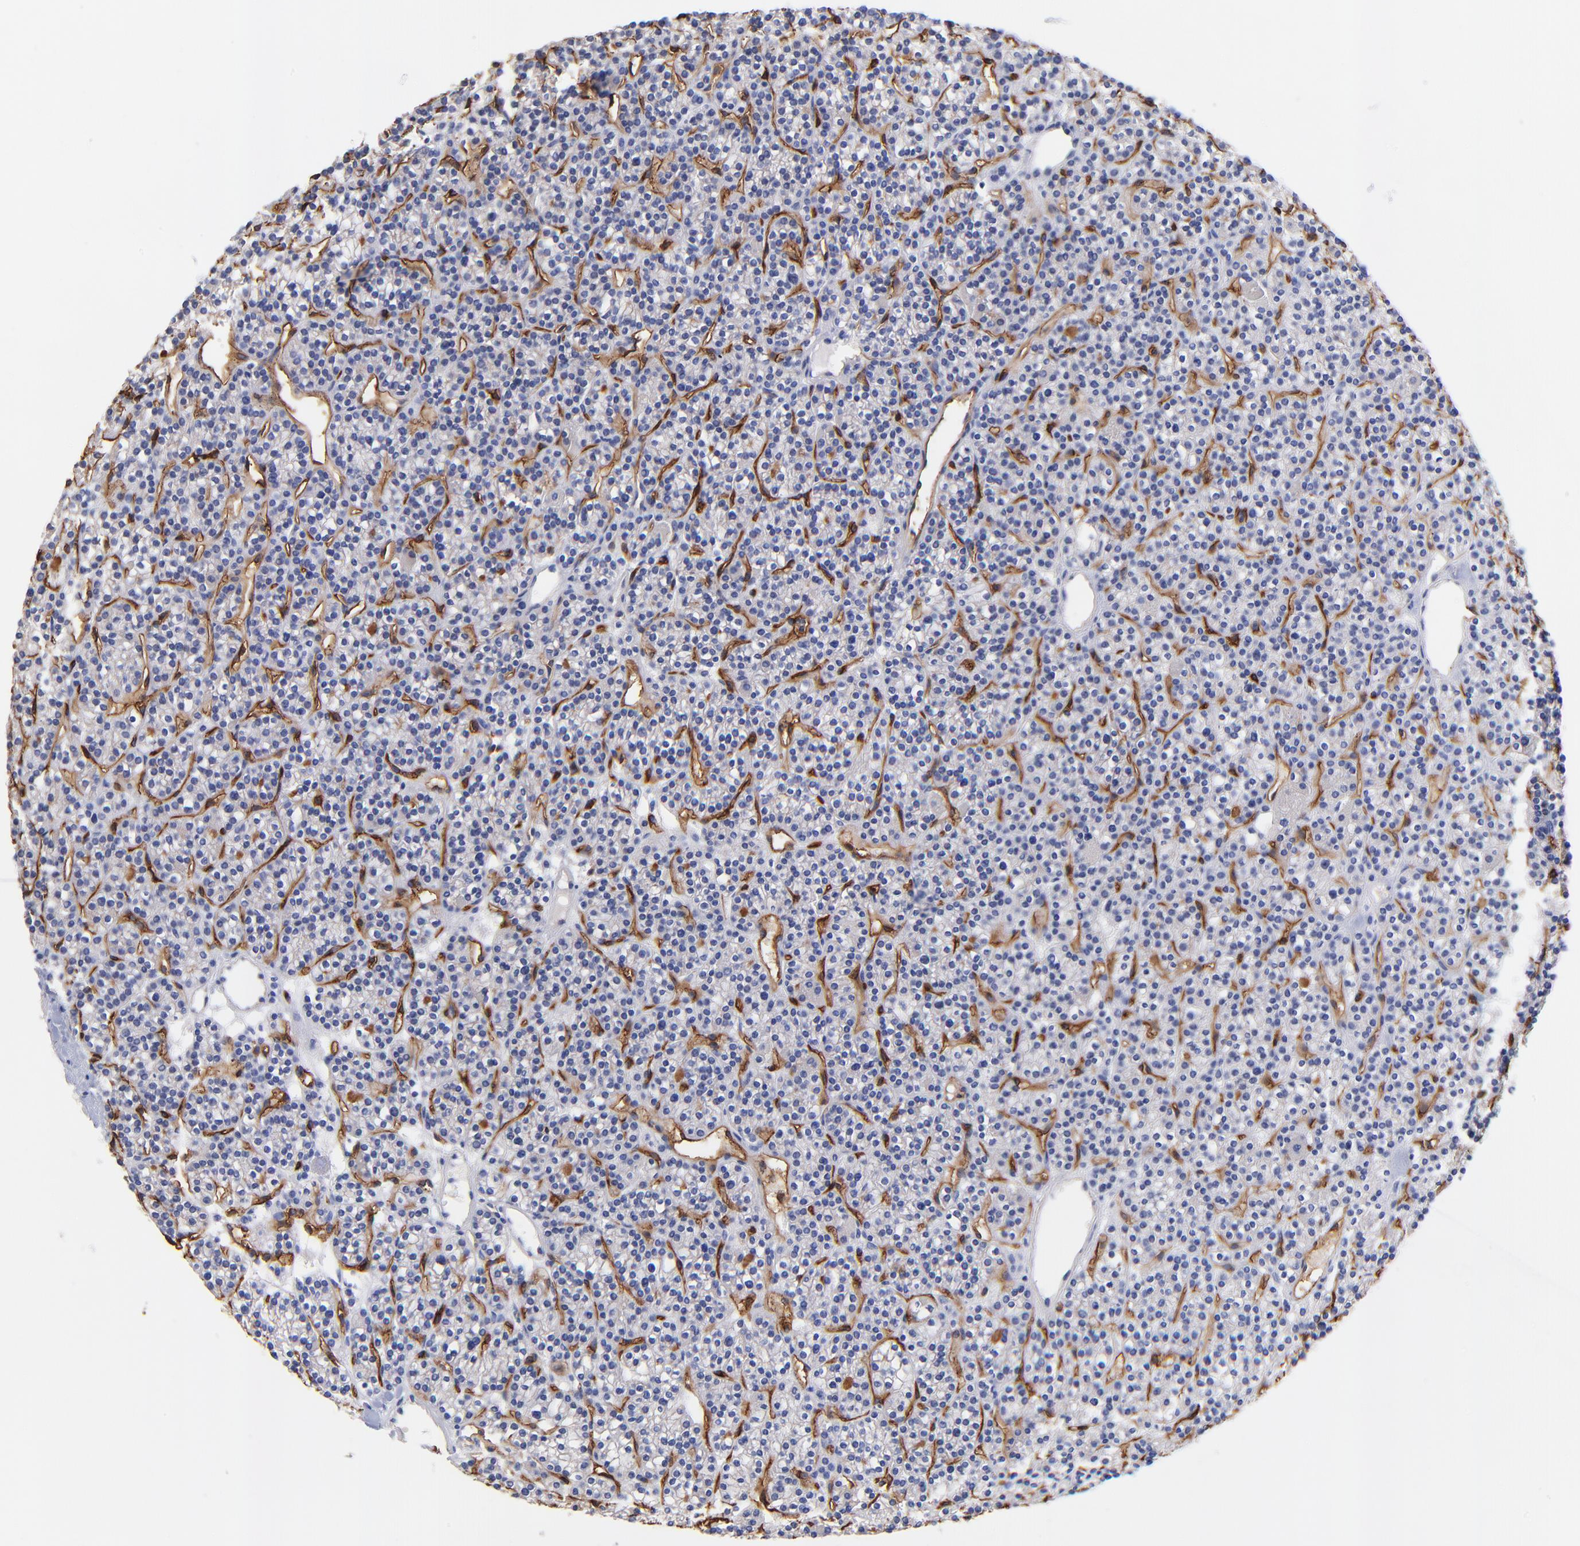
{"staining": {"intensity": "negative", "quantity": "none", "location": "none"}, "tissue": "parathyroid gland", "cell_type": "Glandular cells", "image_type": "normal", "snomed": [{"axis": "morphology", "description": "Normal tissue, NOS"}, {"axis": "topography", "description": "Parathyroid gland"}], "caption": "High power microscopy histopathology image of an IHC micrograph of unremarkable parathyroid gland, revealing no significant expression in glandular cells. (DAB immunohistochemistry (IHC) with hematoxylin counter stain).", "gene": "SLC44A2", "patient": {"sex": "female", "age": 50}}